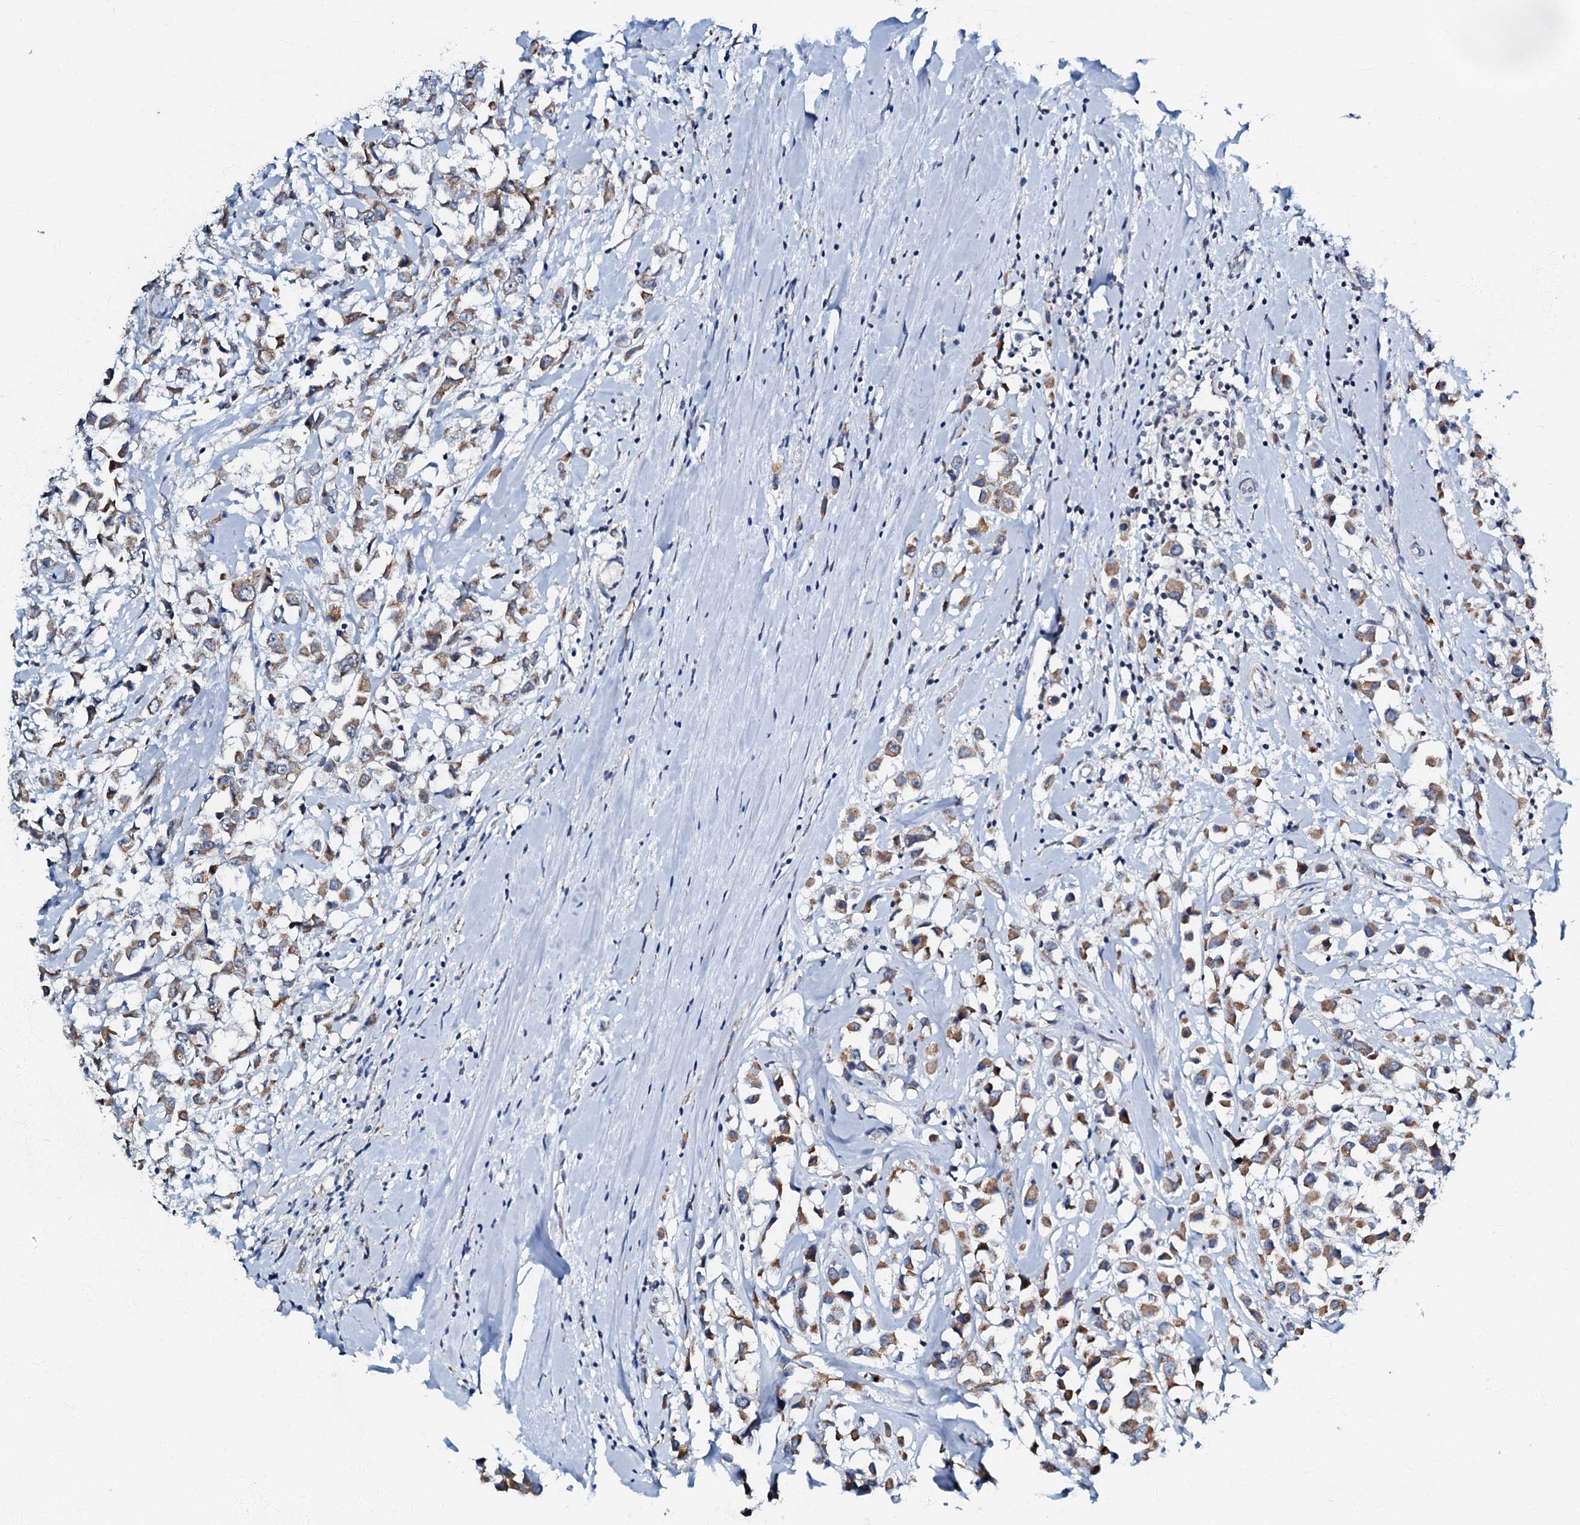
{"staining": {"intensity": "moderate", "quantity": ">75%", "location": "cytoplasmic/membranous"}, "tissue": "breast cancer", "cell_type": "Tumor cells", "image_type": "cancer", "snomed": [{"axis": "morphology", "description": "Duct carcinoma"}, {"axis": "topography", "description": "Breast"}], "caption": "Infiltrating ductal carcinoma (breast) stained for a protein (brown) reveals moderate cytoplasmic/membranous positive expression in about >75% of tumor cells.", "gene": "MRPL51", "patient": {"sex": "female", "age": 61}}